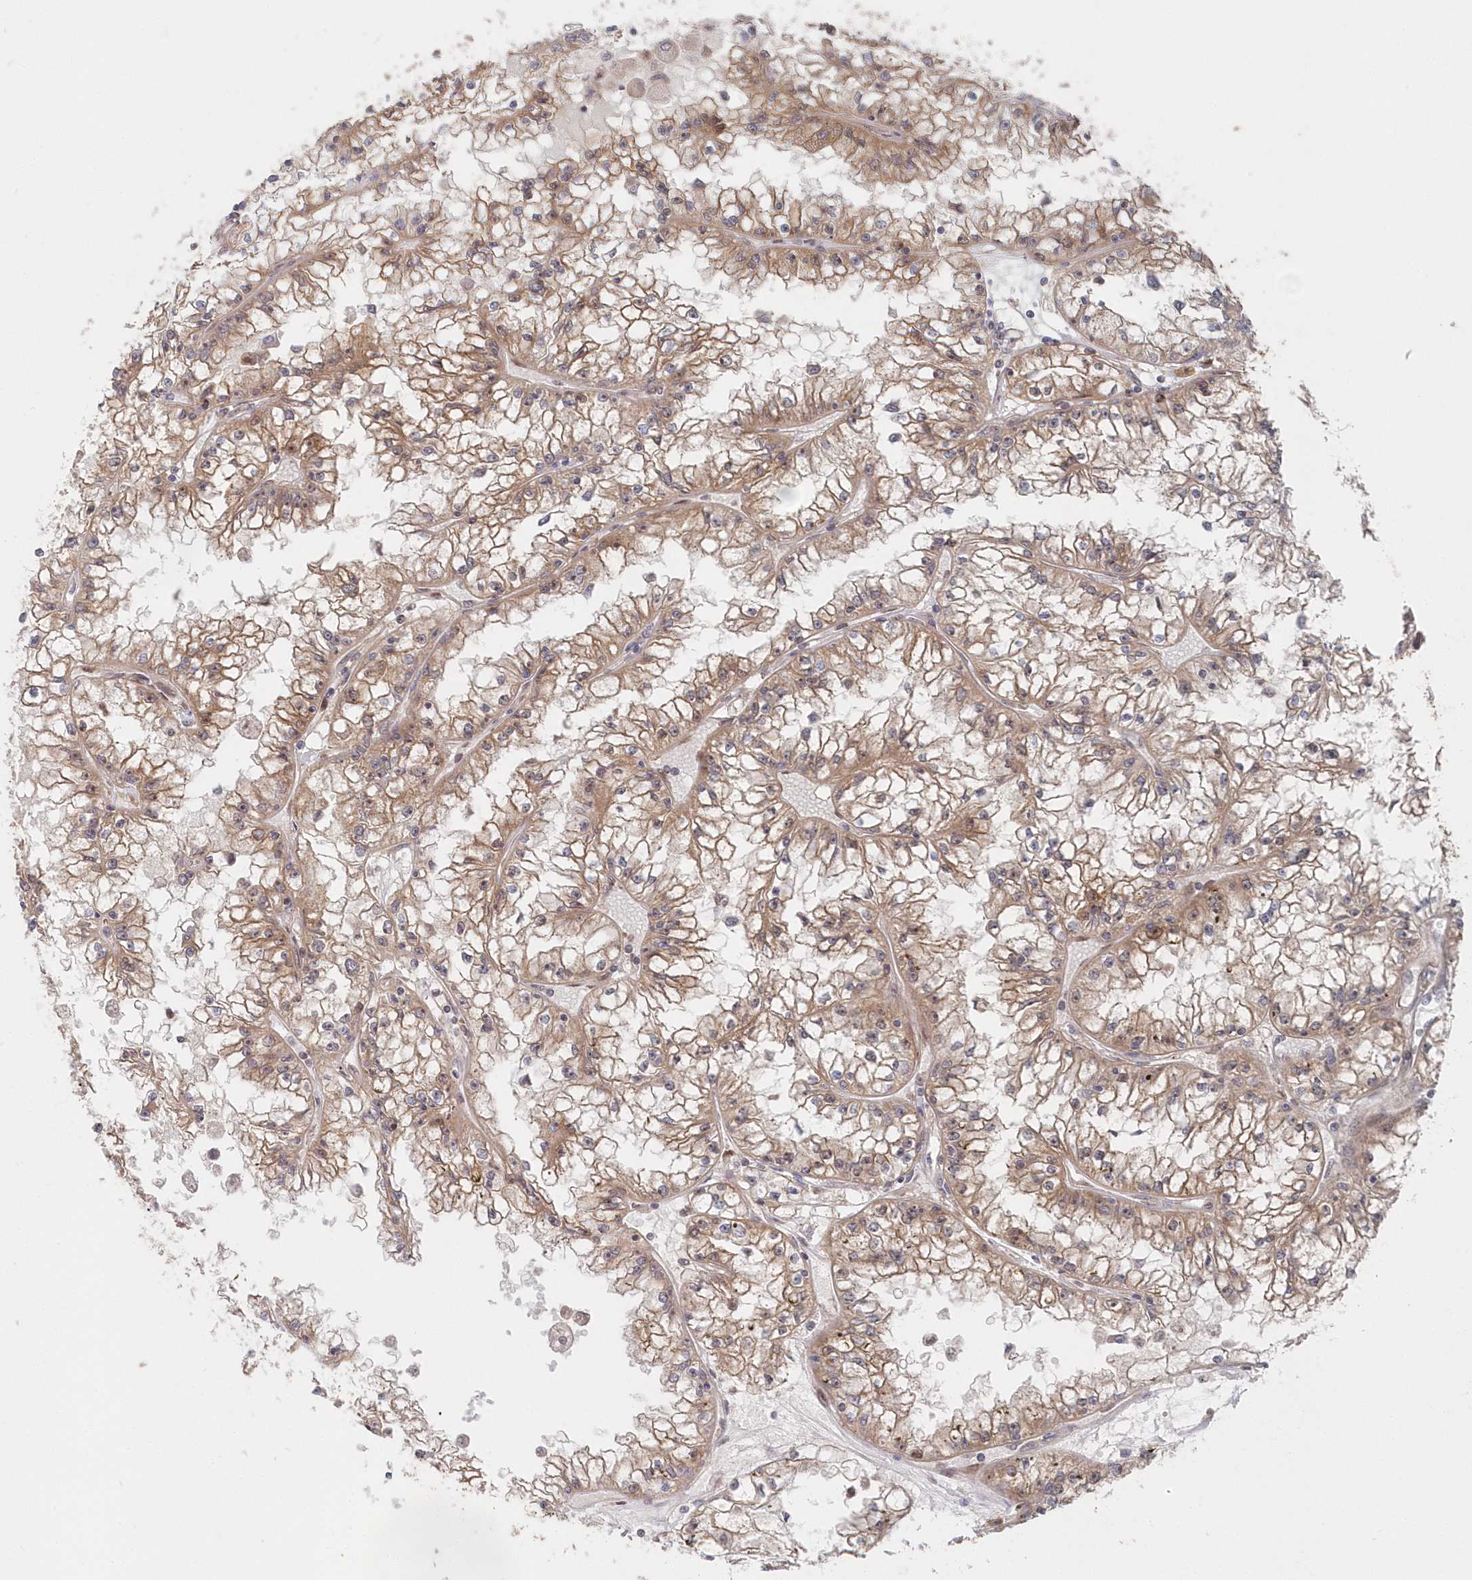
{"staining": {"intensity": "moderate", "quantity": ">75%", "location": "cytoplasmic/membranous"}, "tissue": "renal cancer", "cell_type": "Tumor cells", "image_type": "cancer", "snomed": [{"axis": "morphology", "description": "Adenocarcinoma, NOS"}, {"axis": "topography", "description": "Kidney"}], "caption": "The image shows a brown stain indicating the presence of a protein in the cytoplasmic/membranous of tumor cells in renal cancer (adenocarcinoma).", "gene": "ABHD14B", "patient": {"sex": "male", "age": 56}}